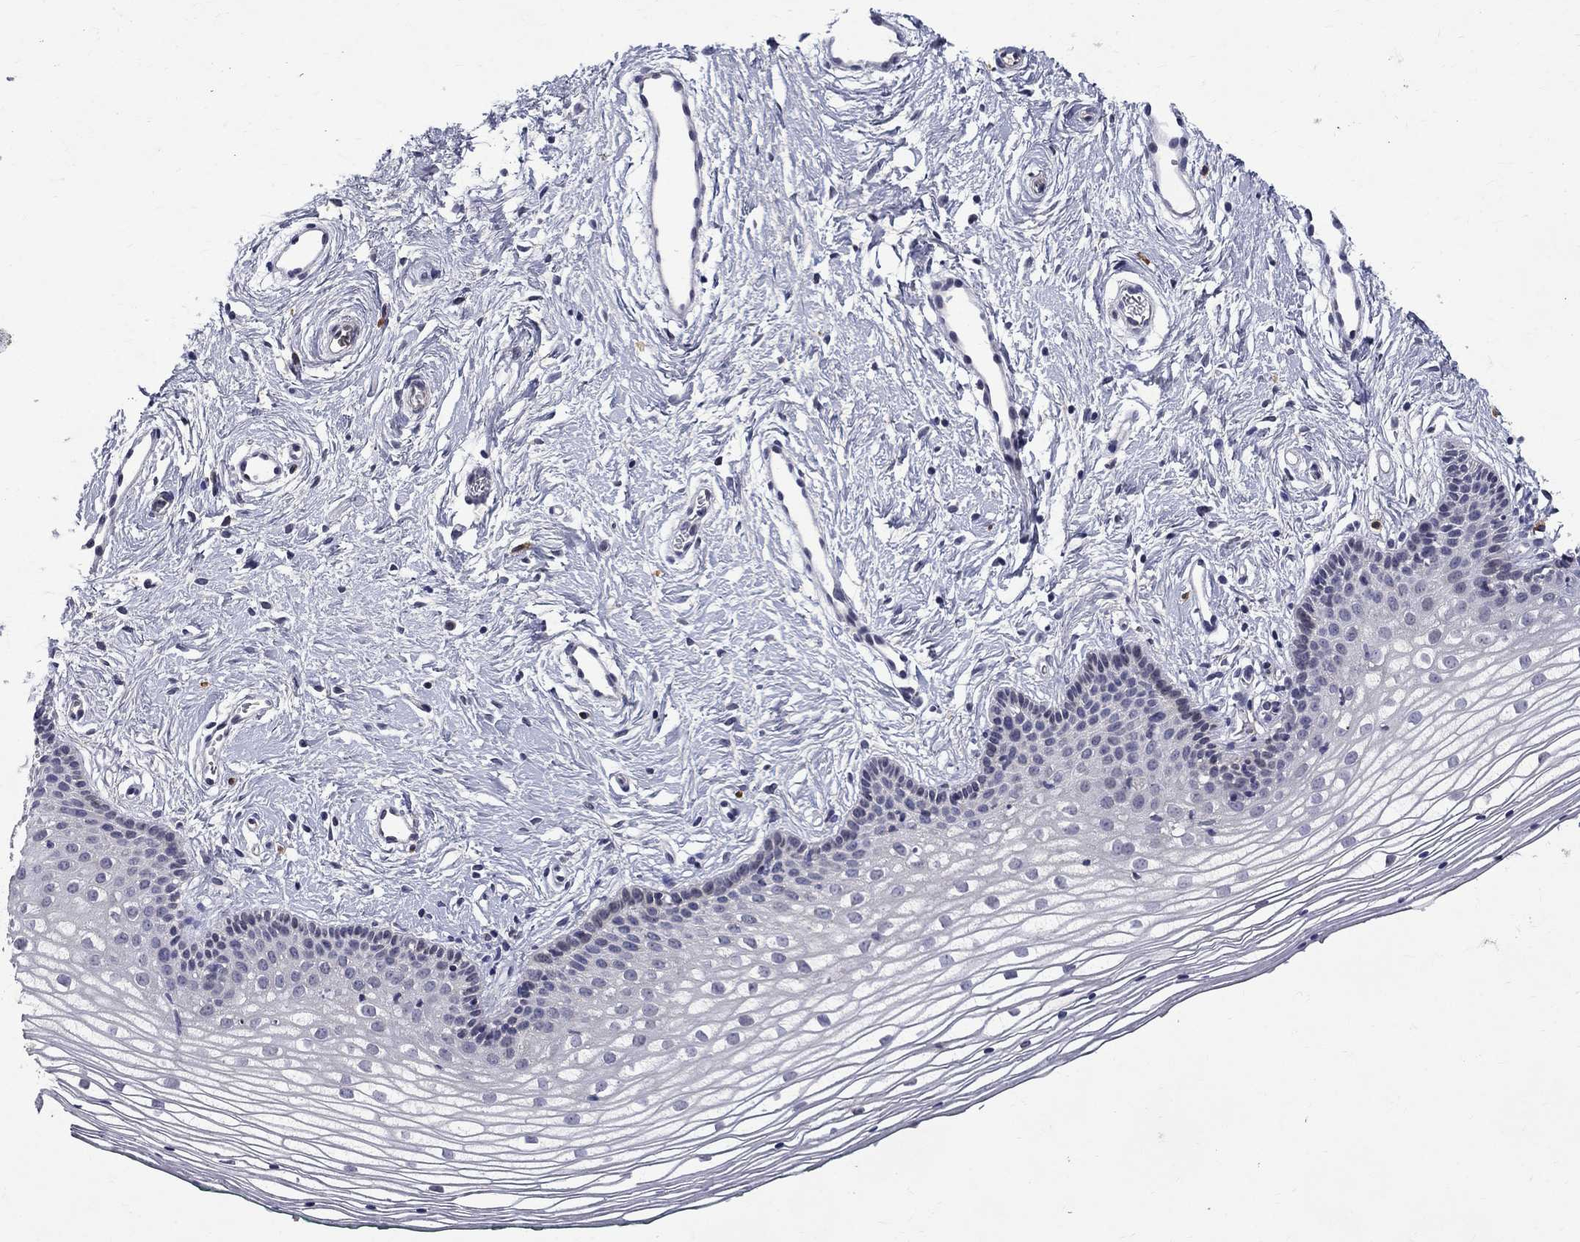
{"staining": {"intensity": "negative", "quantity": "none", "location": "none"}, "tissue": "vagina", "cell_type": "Squamous epithelial cells", "image_type": "normal", "snomed": [{"axis": "morphology", "description": "Normal tissue, NOS"}, {"axis": "topography", "description": "Vagina"}], "caption": "This is an immunohistochemistry histopathology image of benign vagina. There is no positivity in squamous epithelial cells.", "gene": "STAB2", "patient": {"sex": "female", "age": 36}}